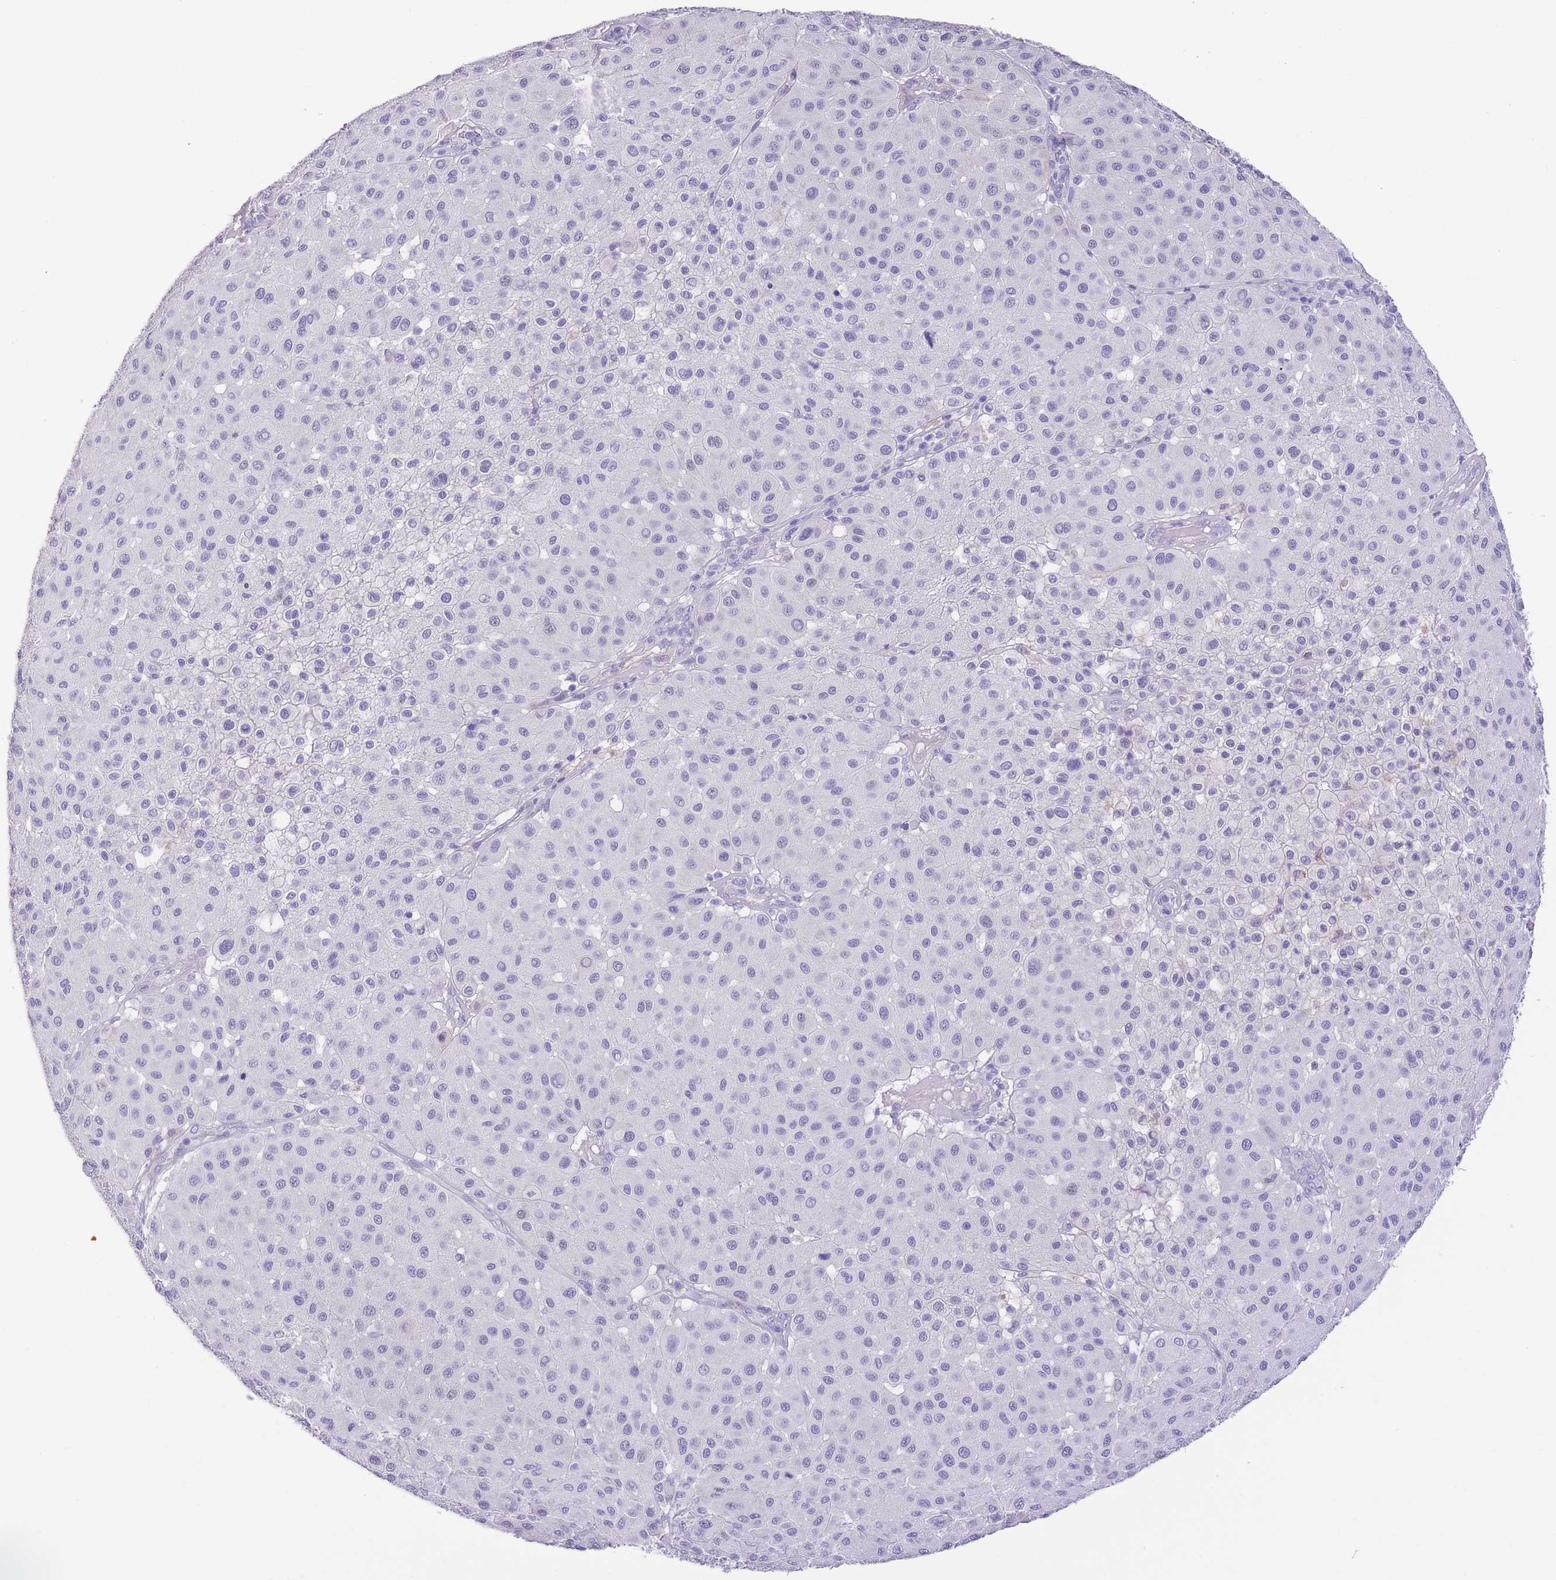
{"staining": {"intensity": "negative", "quantity": "none", "location": "none"}, "tissue": "melanoma", "cell_type": "Tumor cells", "image_type": "cancer", "snomed": [{"axis": "morphology", "description": "Malignant melanoma, Metastatic site"}, {"axis": "topography", "description": "Smooth muscle"}], "caption": "Human melanoma stained for a protein using immunohistochemistry demonstrates no positivity in tumor cells.", "gene": "RAI2", "patient": {"sex": "male", "age": 41}}